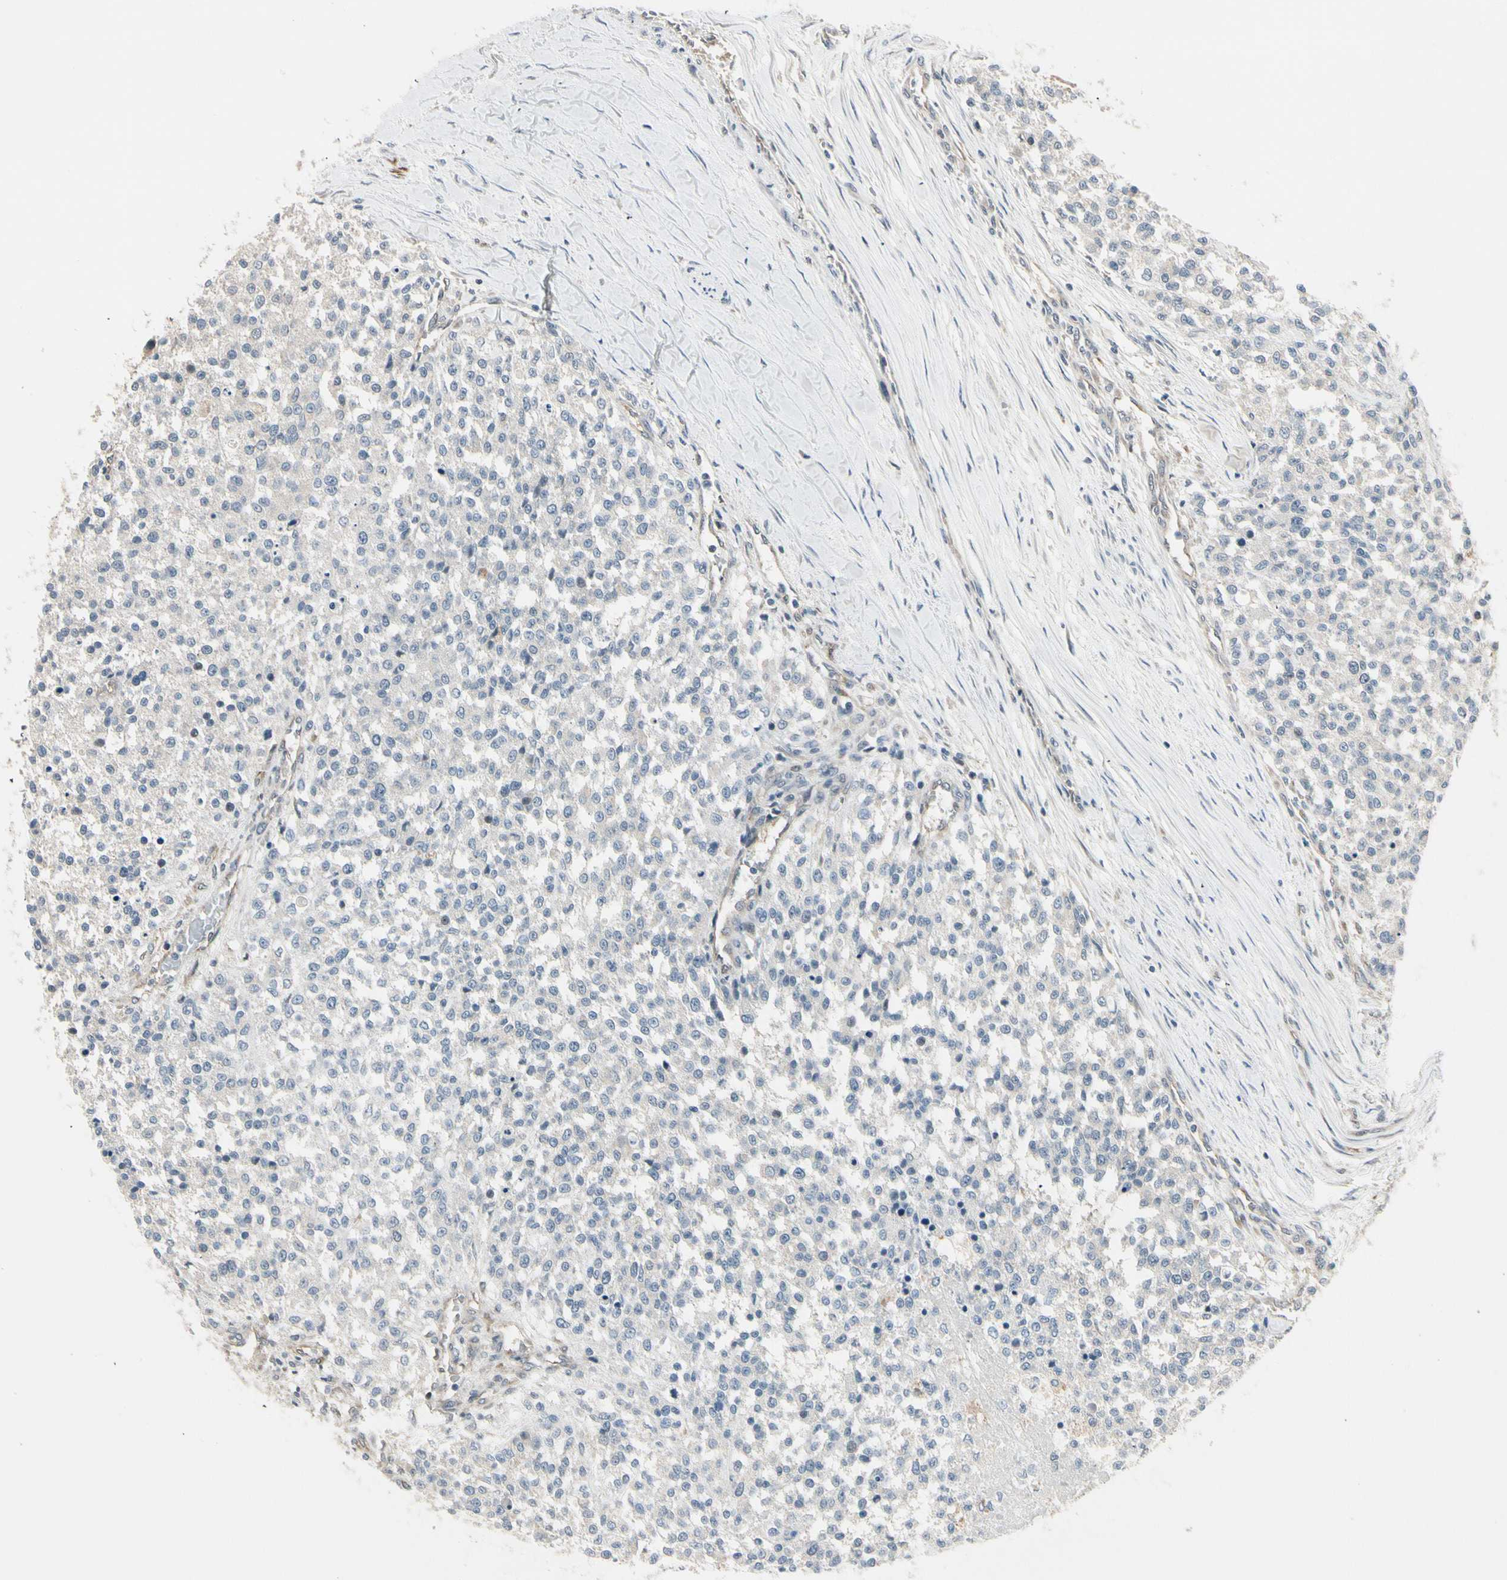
{"staining": {"intensity": "negative", "quantity": "none", "location": "none"}, "tissue": "testis cancer", "cell_type": "Tumor cells", "image_type": "cancer", "snomed": [{"axis": "morphology", "description": "Seminoma, NOS"}, {"axis": "topography", "description": "Testis"}], "caption": "This is a image of immunohistochemistry staining of seminoma (testis), which shows no positivity in tumor cells.", "gene": "SVBP", "patient": {"sex": "male", "age": 59}}